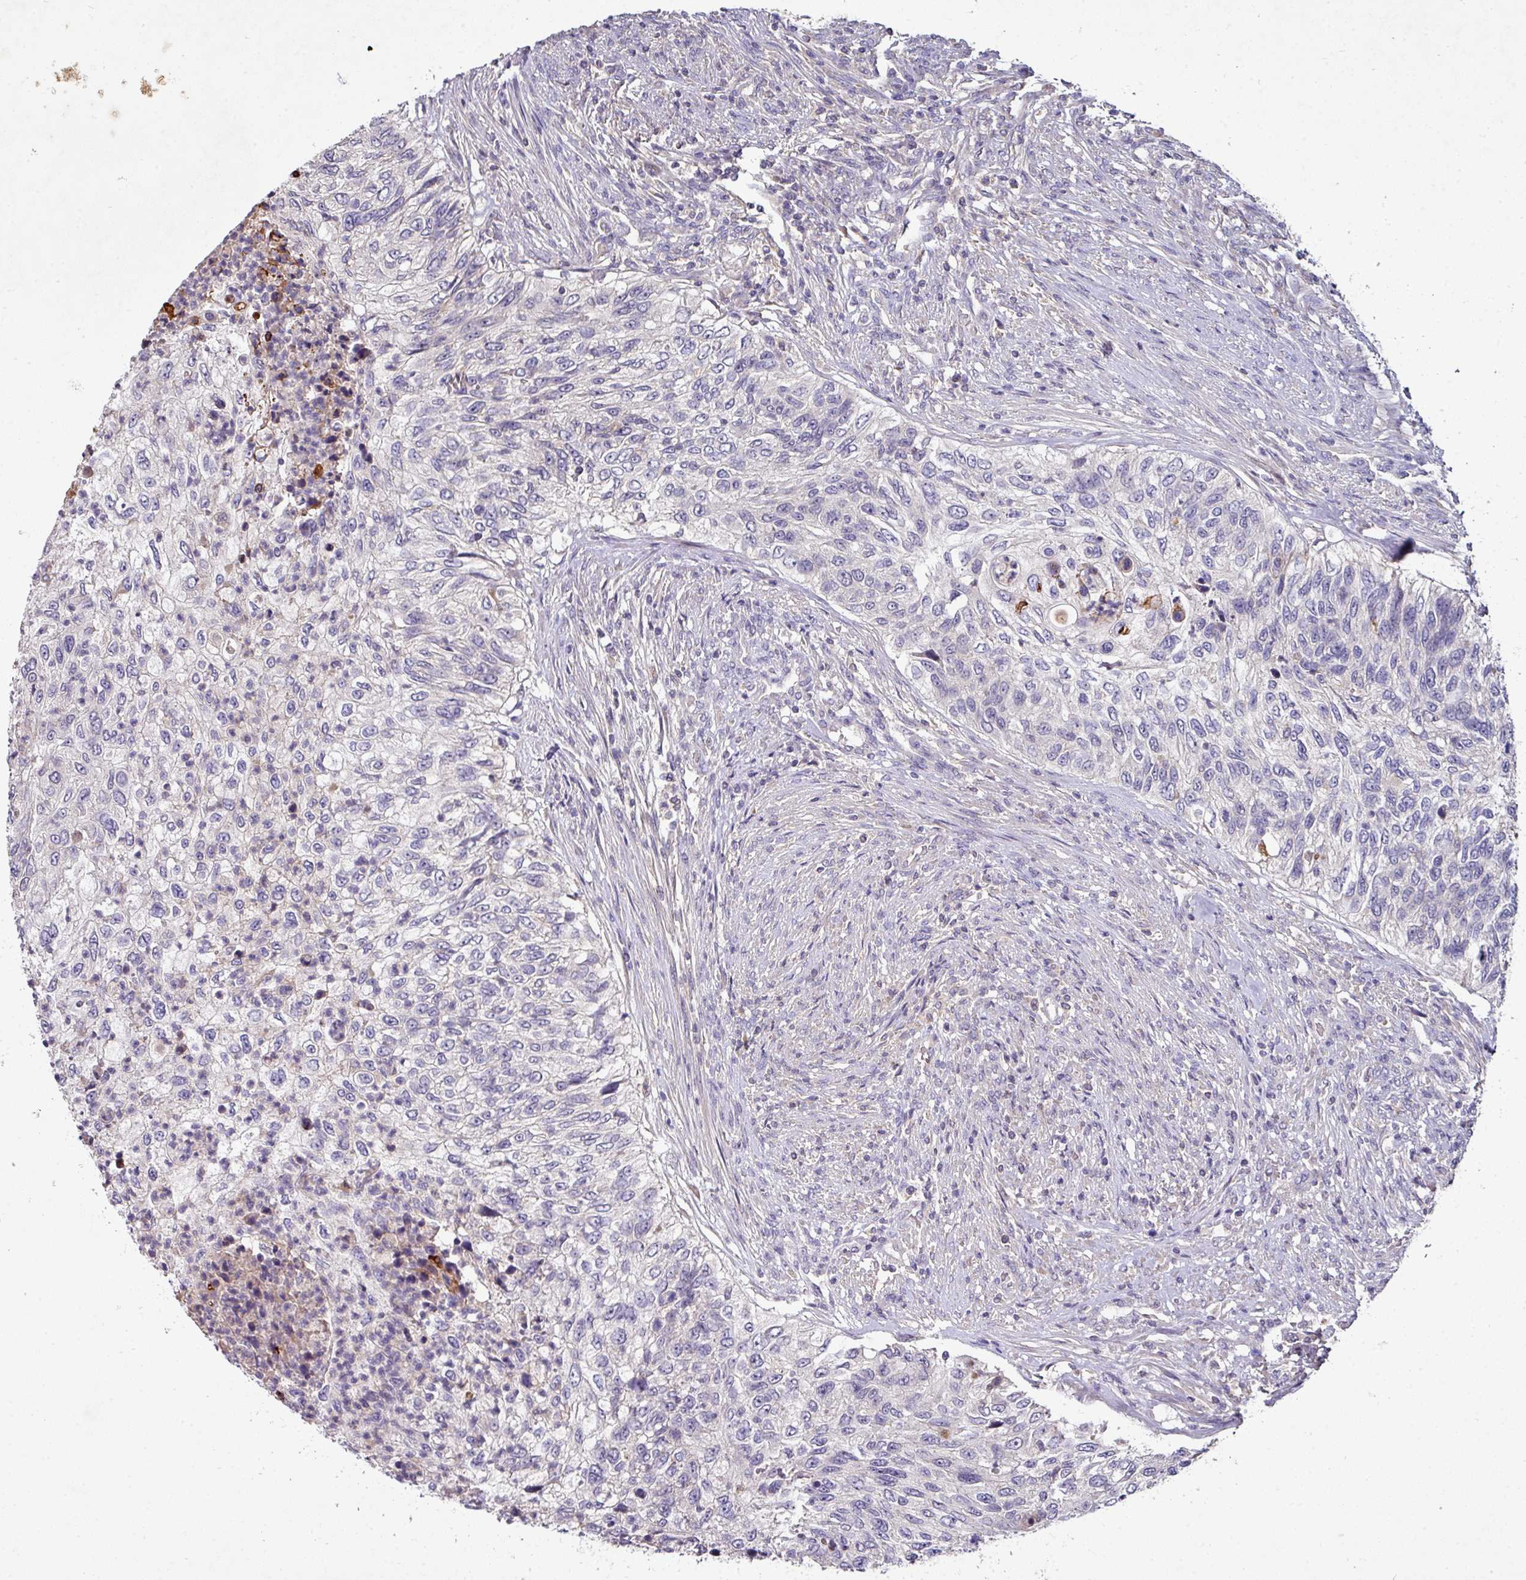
{"staining": {"intensity": "negative", "quantity": "none", "location": "none"}, "tissue": "urothelial cancer", "cell_type": "Tumor cells", "image_type": "cancer", "snomed": [{"axis": "morphology", "description": "Urothelial carcinoma, High grade"}, {"axis": "topography", "description": "Urinary bladder"}], "caption": "DAB immunohistochemical staining of urothelial carcinoma (high-grade) shows no significant positivity in tumor cells. (Stains: DAB (3,3'-diaminobenzidine) immunohistochemistry with hematoxylin counter stain, Microscopy: brightfield microscopy at high magnification).", "gene": "AEBP2", "patient": {"sex": "female", "age": 60}}